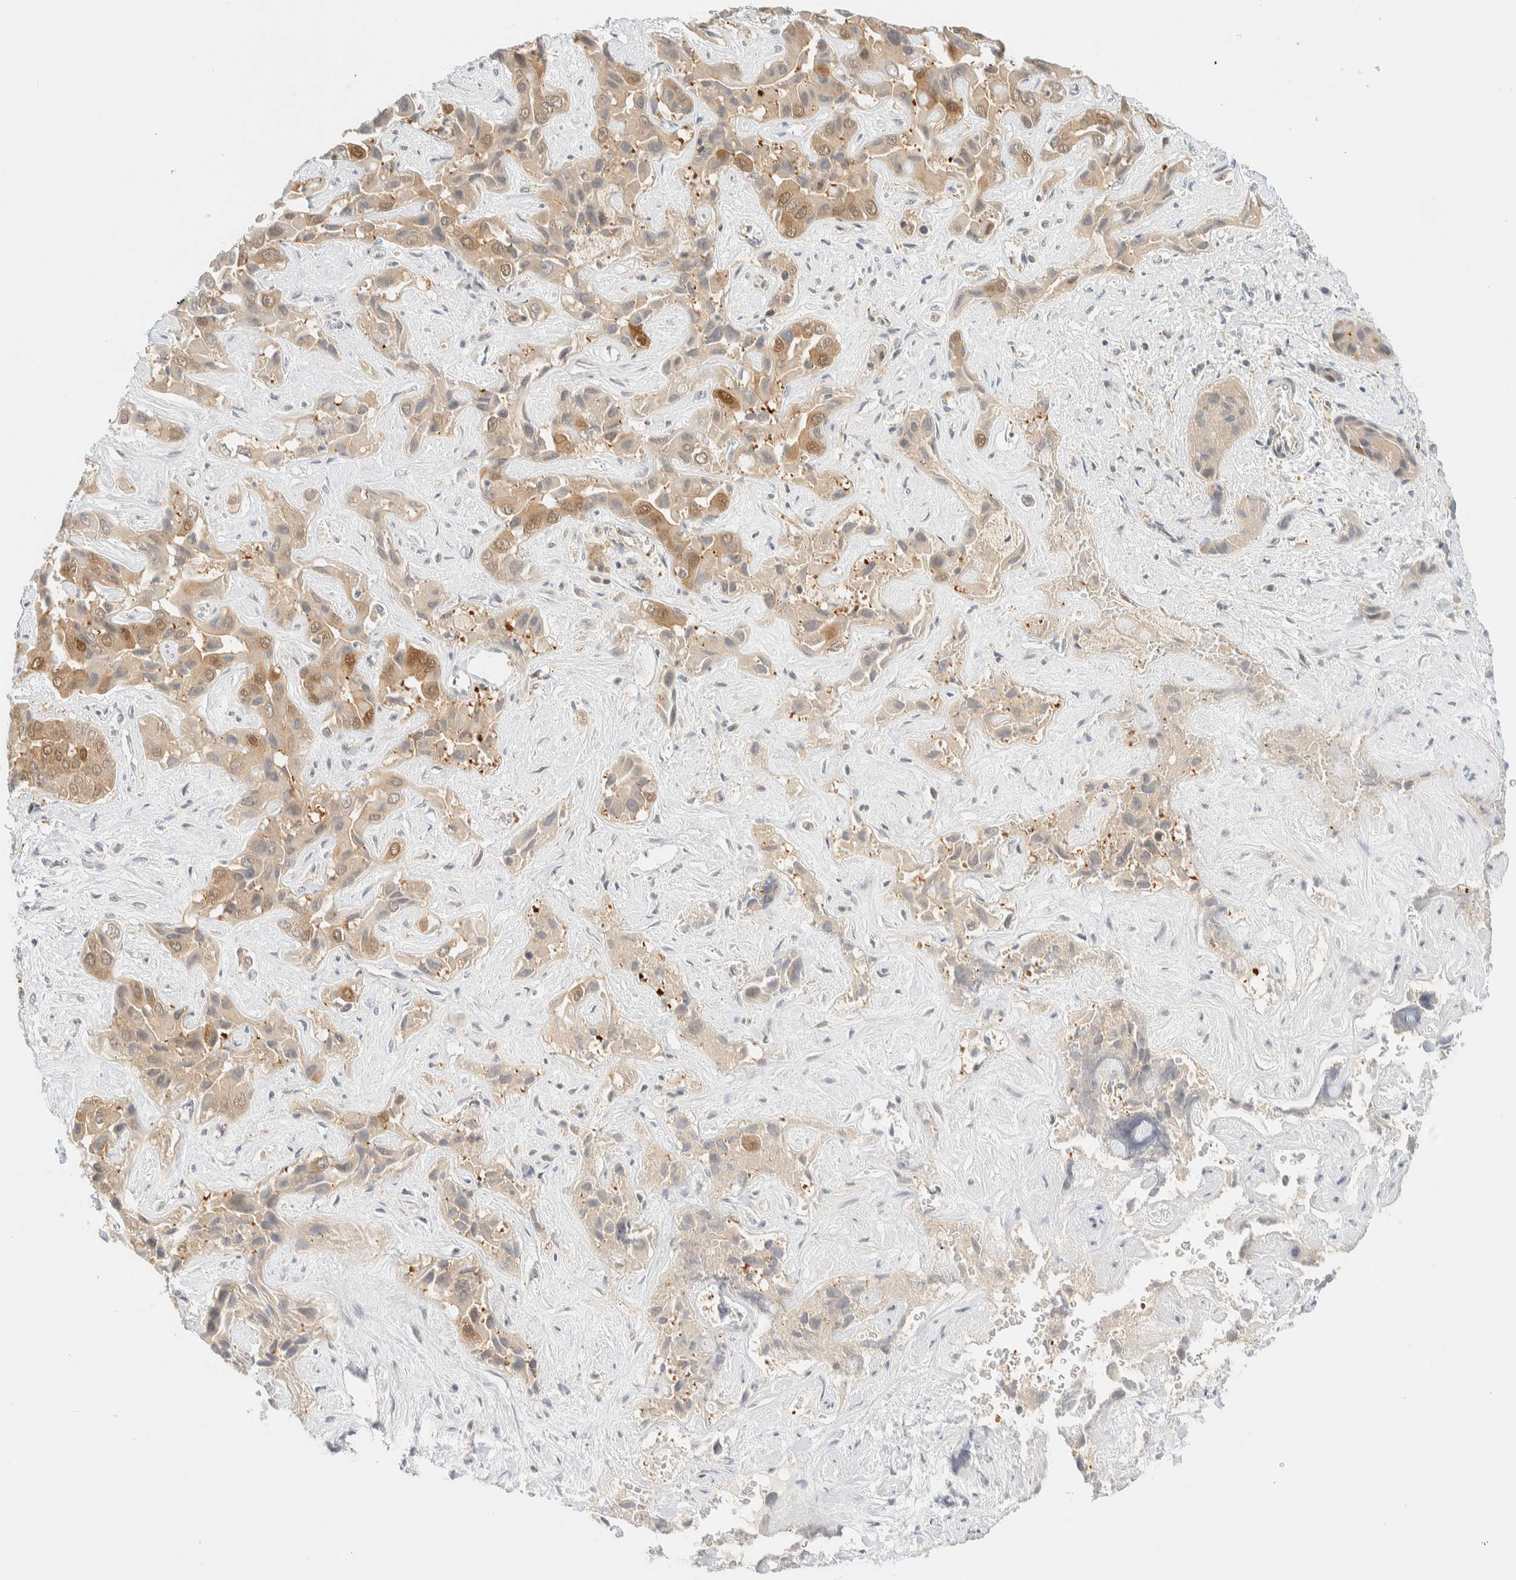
{"staining": {"intensity": "weak", "quantity": ">75%", "location": "cytoplasmic/membranous"}, "tissue": "liver cancer", "cell_type": "Tumor cells", "image_type": "cancer", "snomed": [{"axis": "morphology", "description": "Cholangiocarcinoma"}, {"axis": "topography", "description": "Liver"}], "caption": "The photomicrograph shows staining of cholangiocarcinoma (liver), revealing weak cytoplasmic/membranous protein expression (brown color) within tumor cells.", "gene": "PCYT2", "patient": {"sex": "female", "age": 52}}